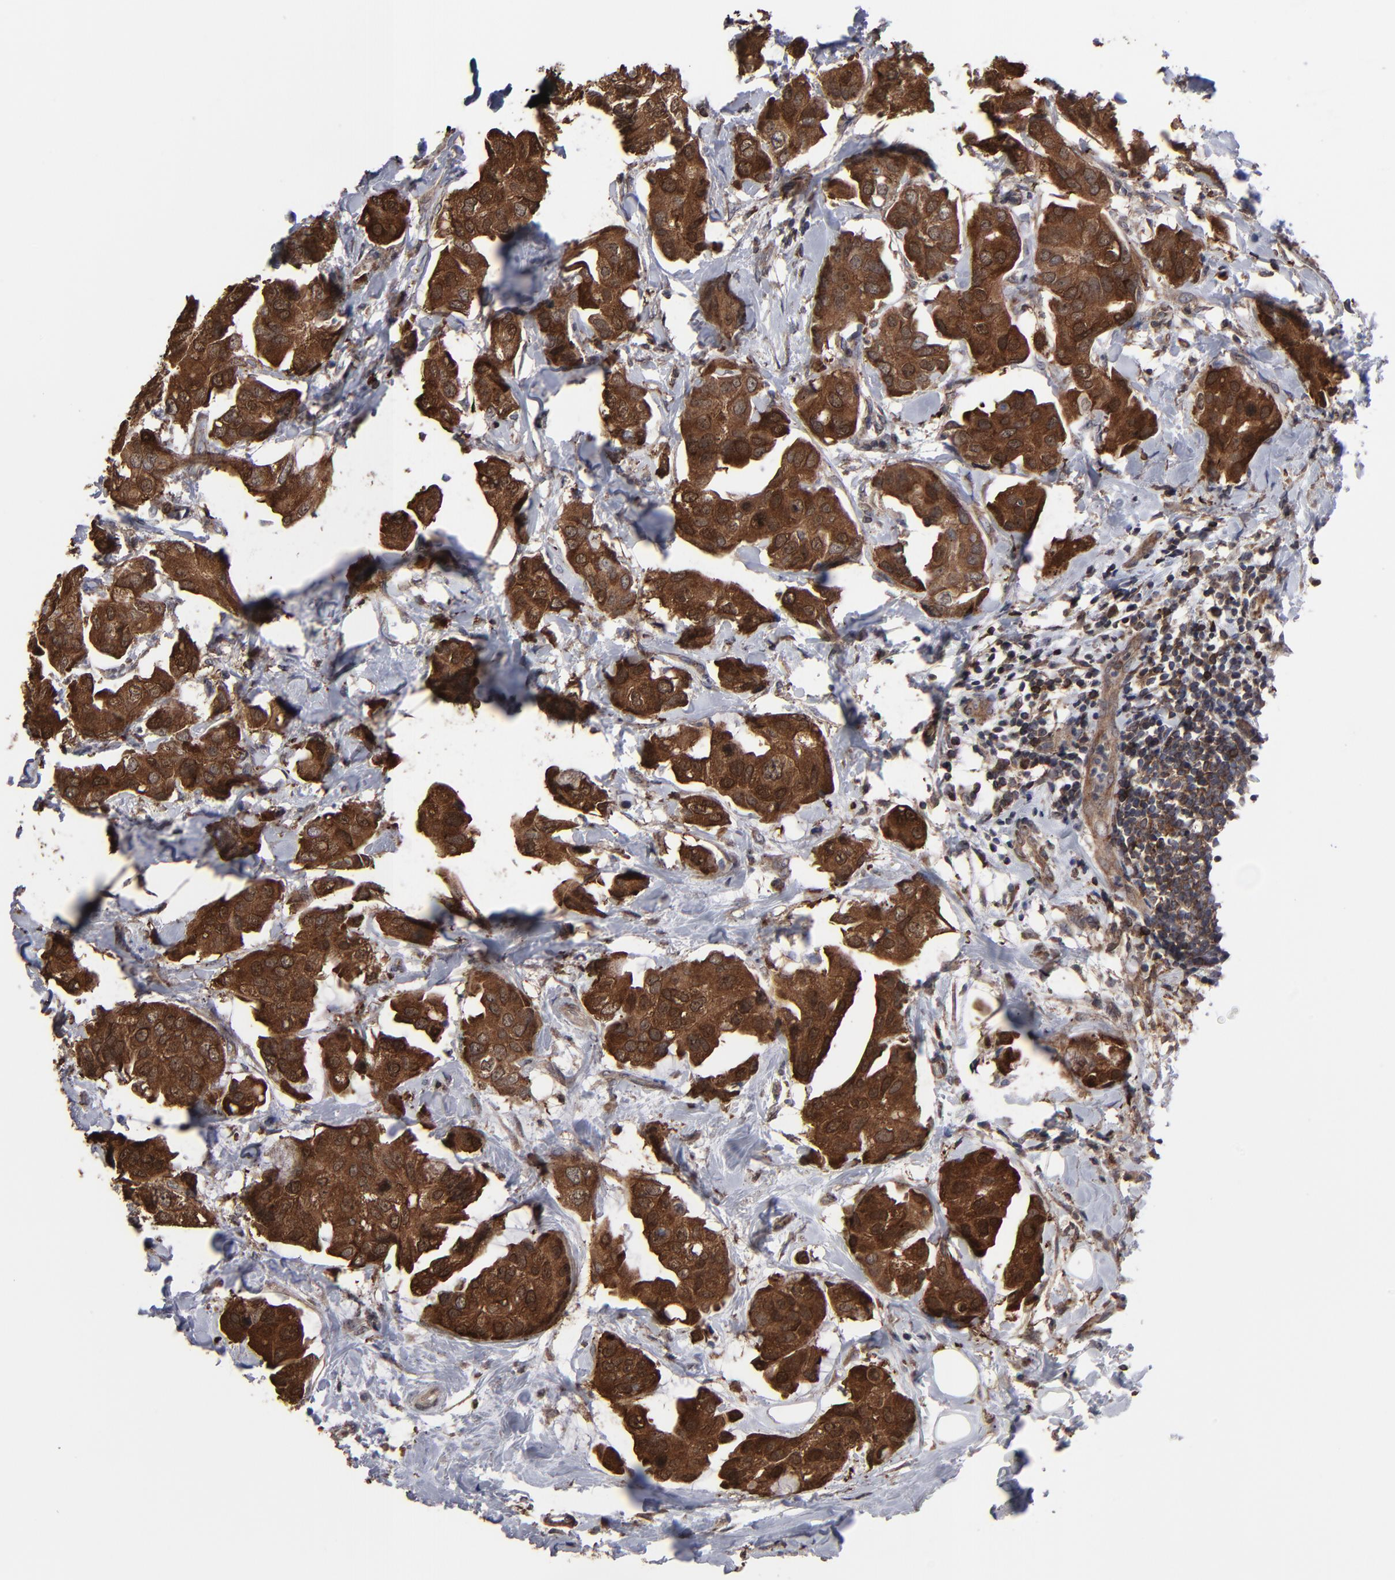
{"staining": {"intensity": "strong", "quantity": ">75%", "location": "cytoplasmic/membranous,nuclear"}, "tissue": "breast cancer", "cell_type": "Tumor cells", "image_type": "cancer", "snomed": [{"axis": "morphology", "description": "Duct carcinoma"}, {"axis": "topography", "description": "Breast"}], "caption": "Strong cytoplasmic/membranous and nuclear expression is identified in approximately >75% of tumor cells in breast infiltrating ductal carcinoma.", "gene": "KIAA2026", "patient": {"sex": "female", "age": 40}}